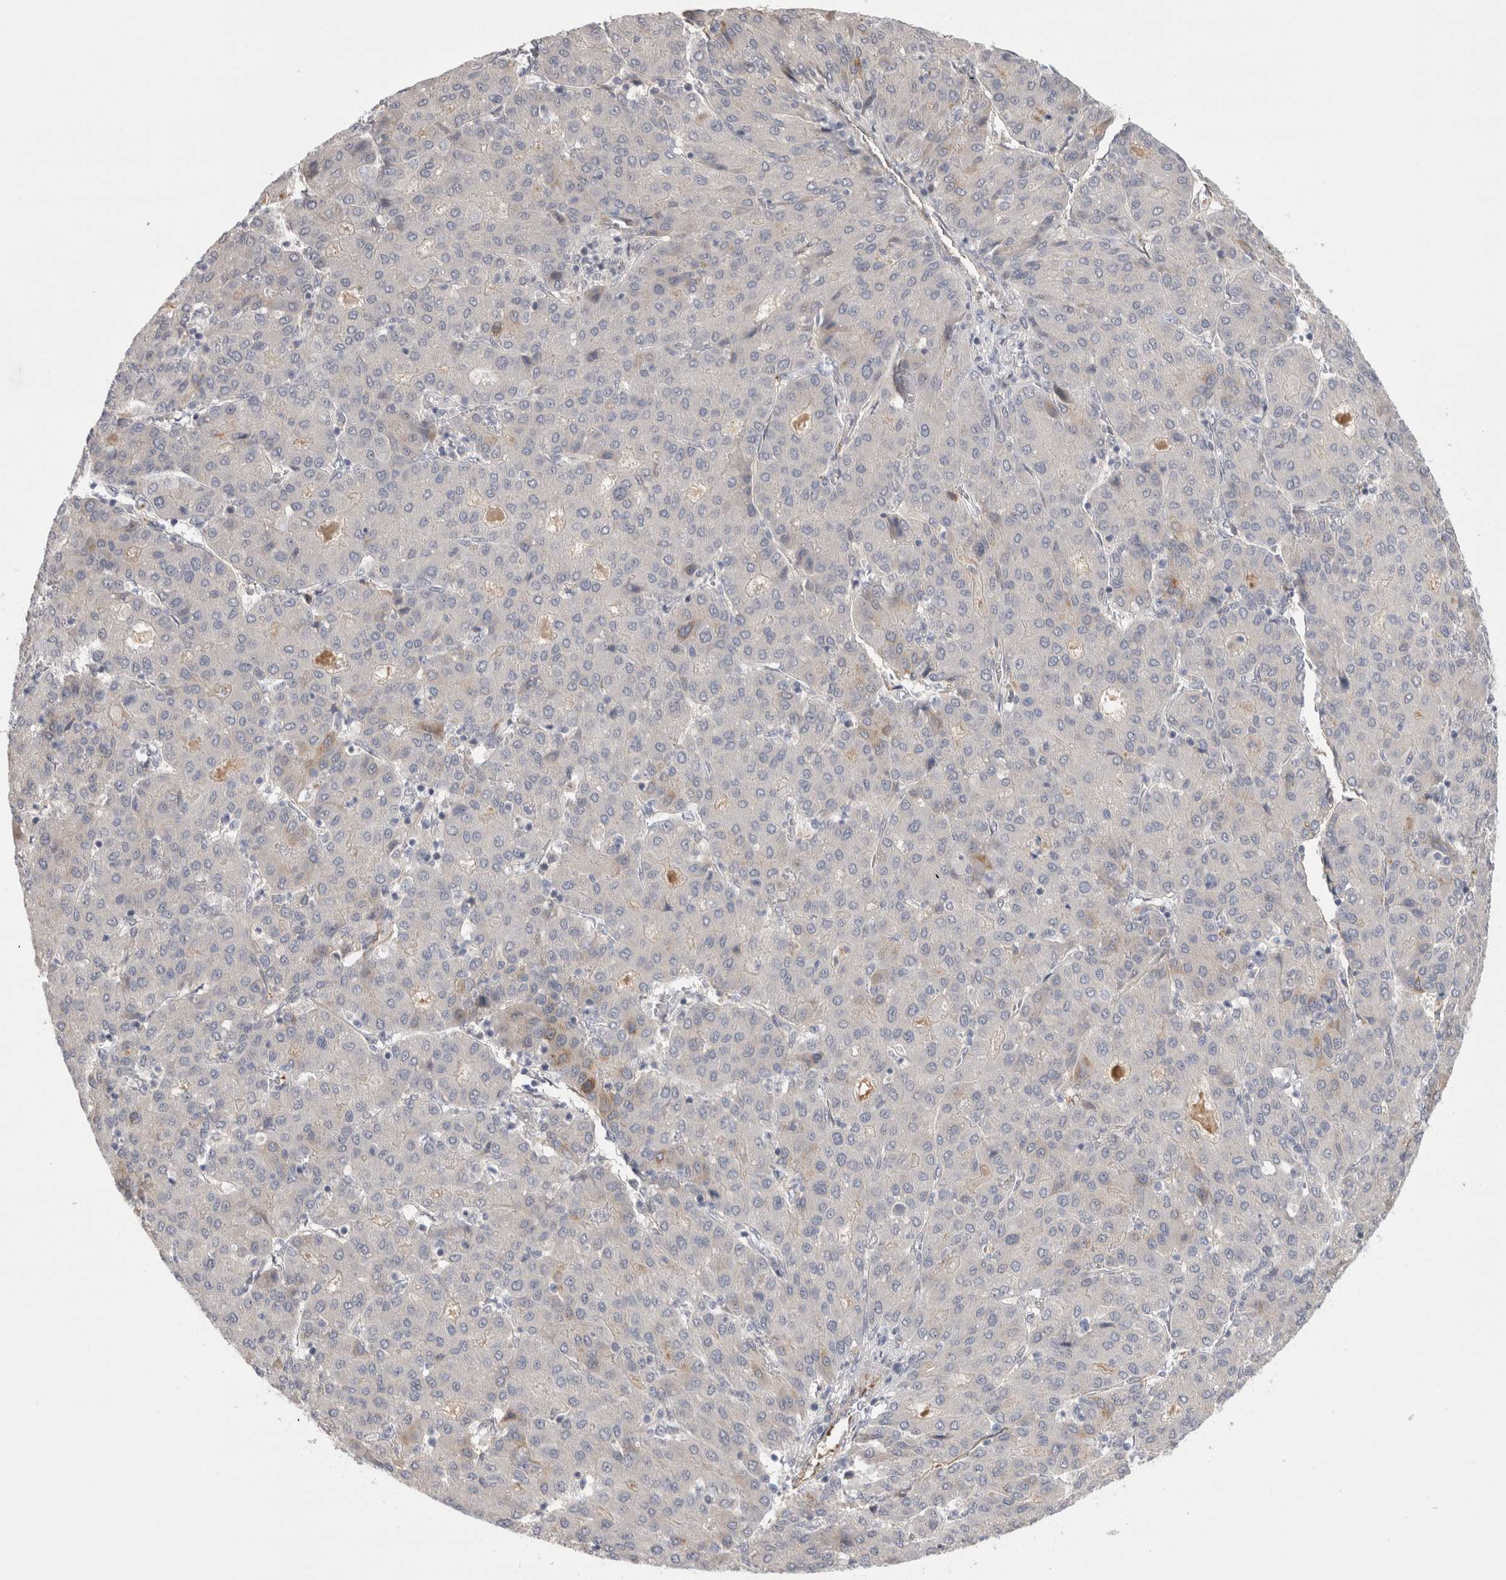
{"staining": {"intensity": "negative", "quantity": "none", "location": "none"}, "tissue": "liver cancer", "cell_type": "Tumor cells", "image_type": "cancer", "snomed": [{"axis": "morphology", "description": "Carcinoma, Hepatocellular, NOS"}, {"axis": "topography", "description": "Liver"}], "caption": "DAB immunohistochemical staining of human liver cancer (hepatocellular carcinoma) shows no significant expression in tumor cells.", "gene": "ZNF24", "patient": {"sex": "male", "age": 65}}